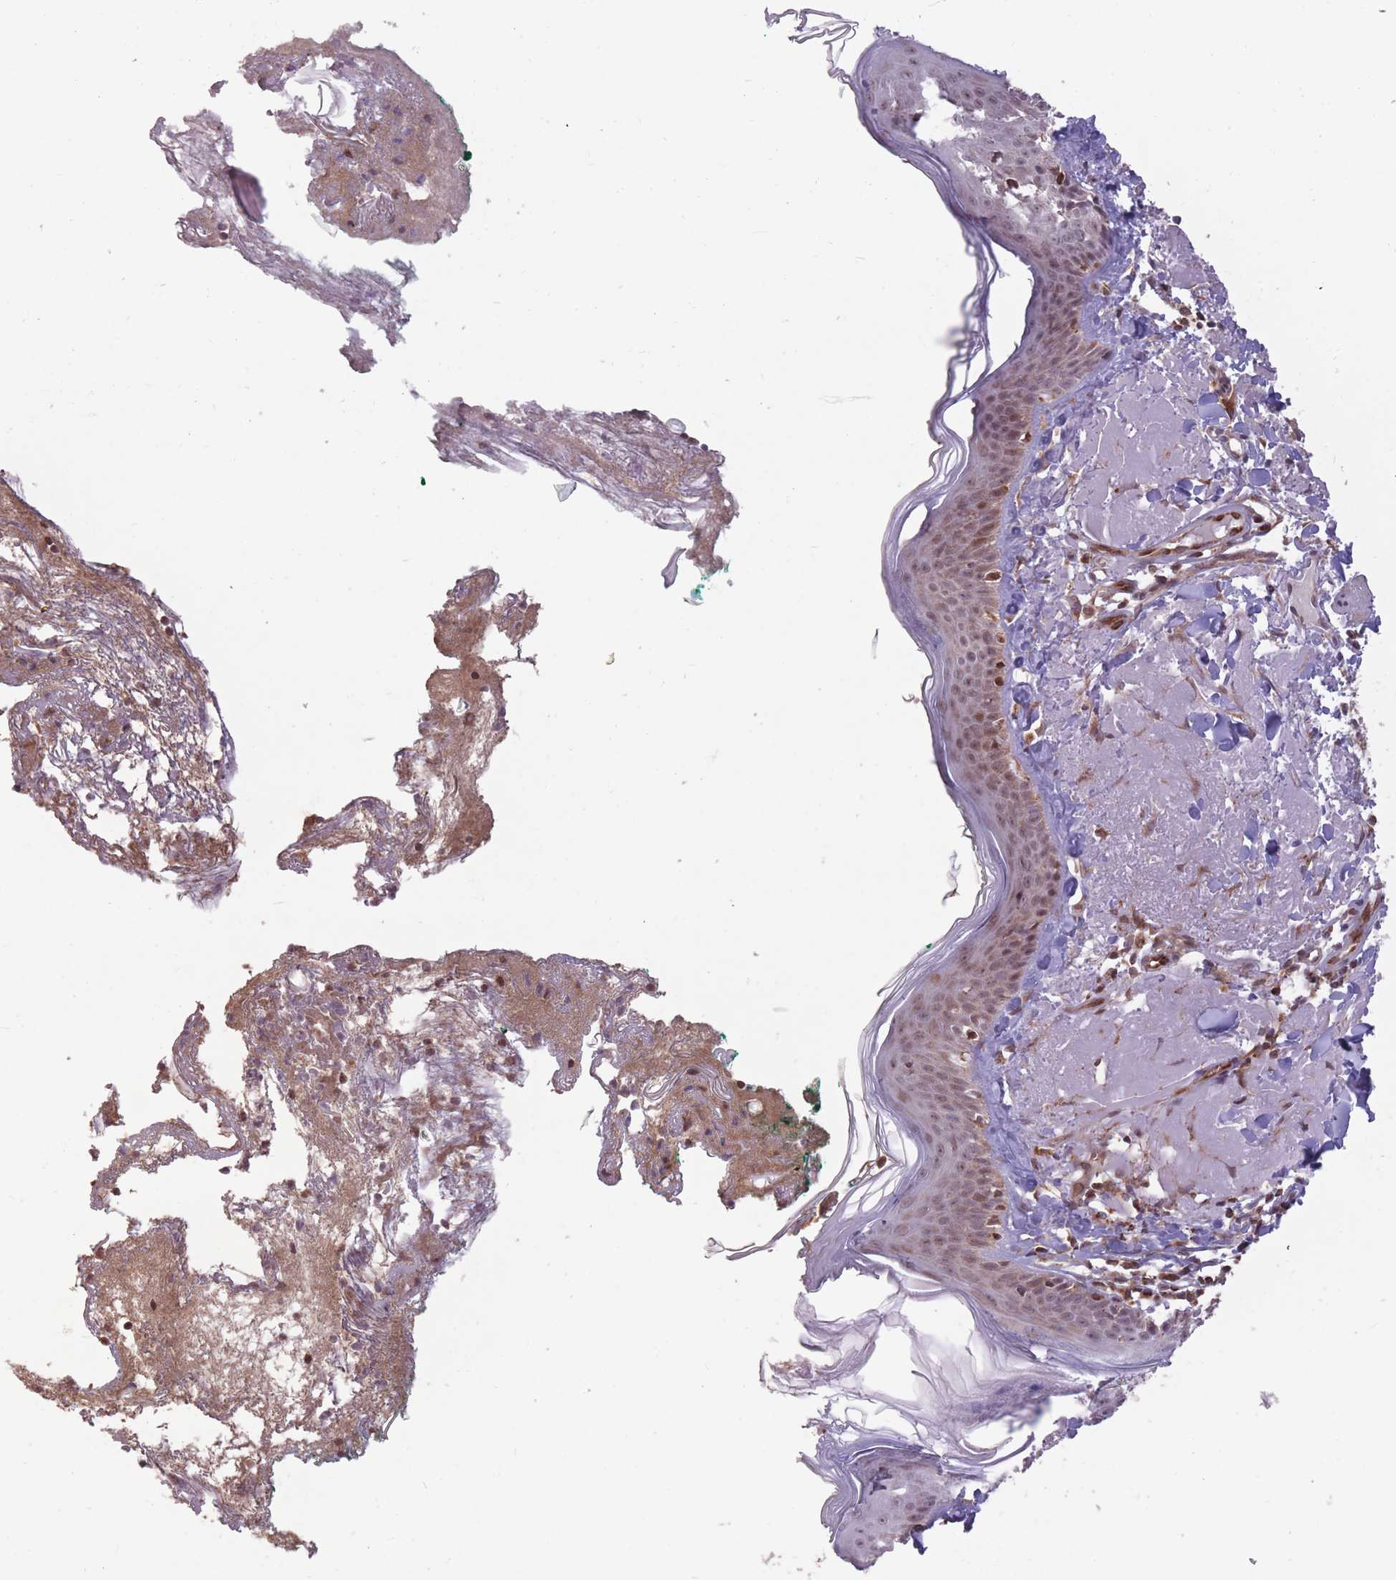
{"staining": {"intensity": "negative", "quantity": "none", "location": "none"}, "tissue": "skin", "cell_type": "Fibroblasts", "image_type": "normal", "snomed": [{"axis": "morphology", "description": "Normal tissue, NOS"}, {"axis": "morphology", "description": "Malignant melanoma, NOS"}, {"axis": "topography", "description": "Skin"}], "caption": "A high-resolution micrograph shows IHC staining of normal skin, which reveals no significant positivity in fibroblasts.", "gene": "DPYSL4", "patient": {"sex": "male", "age": 80}}